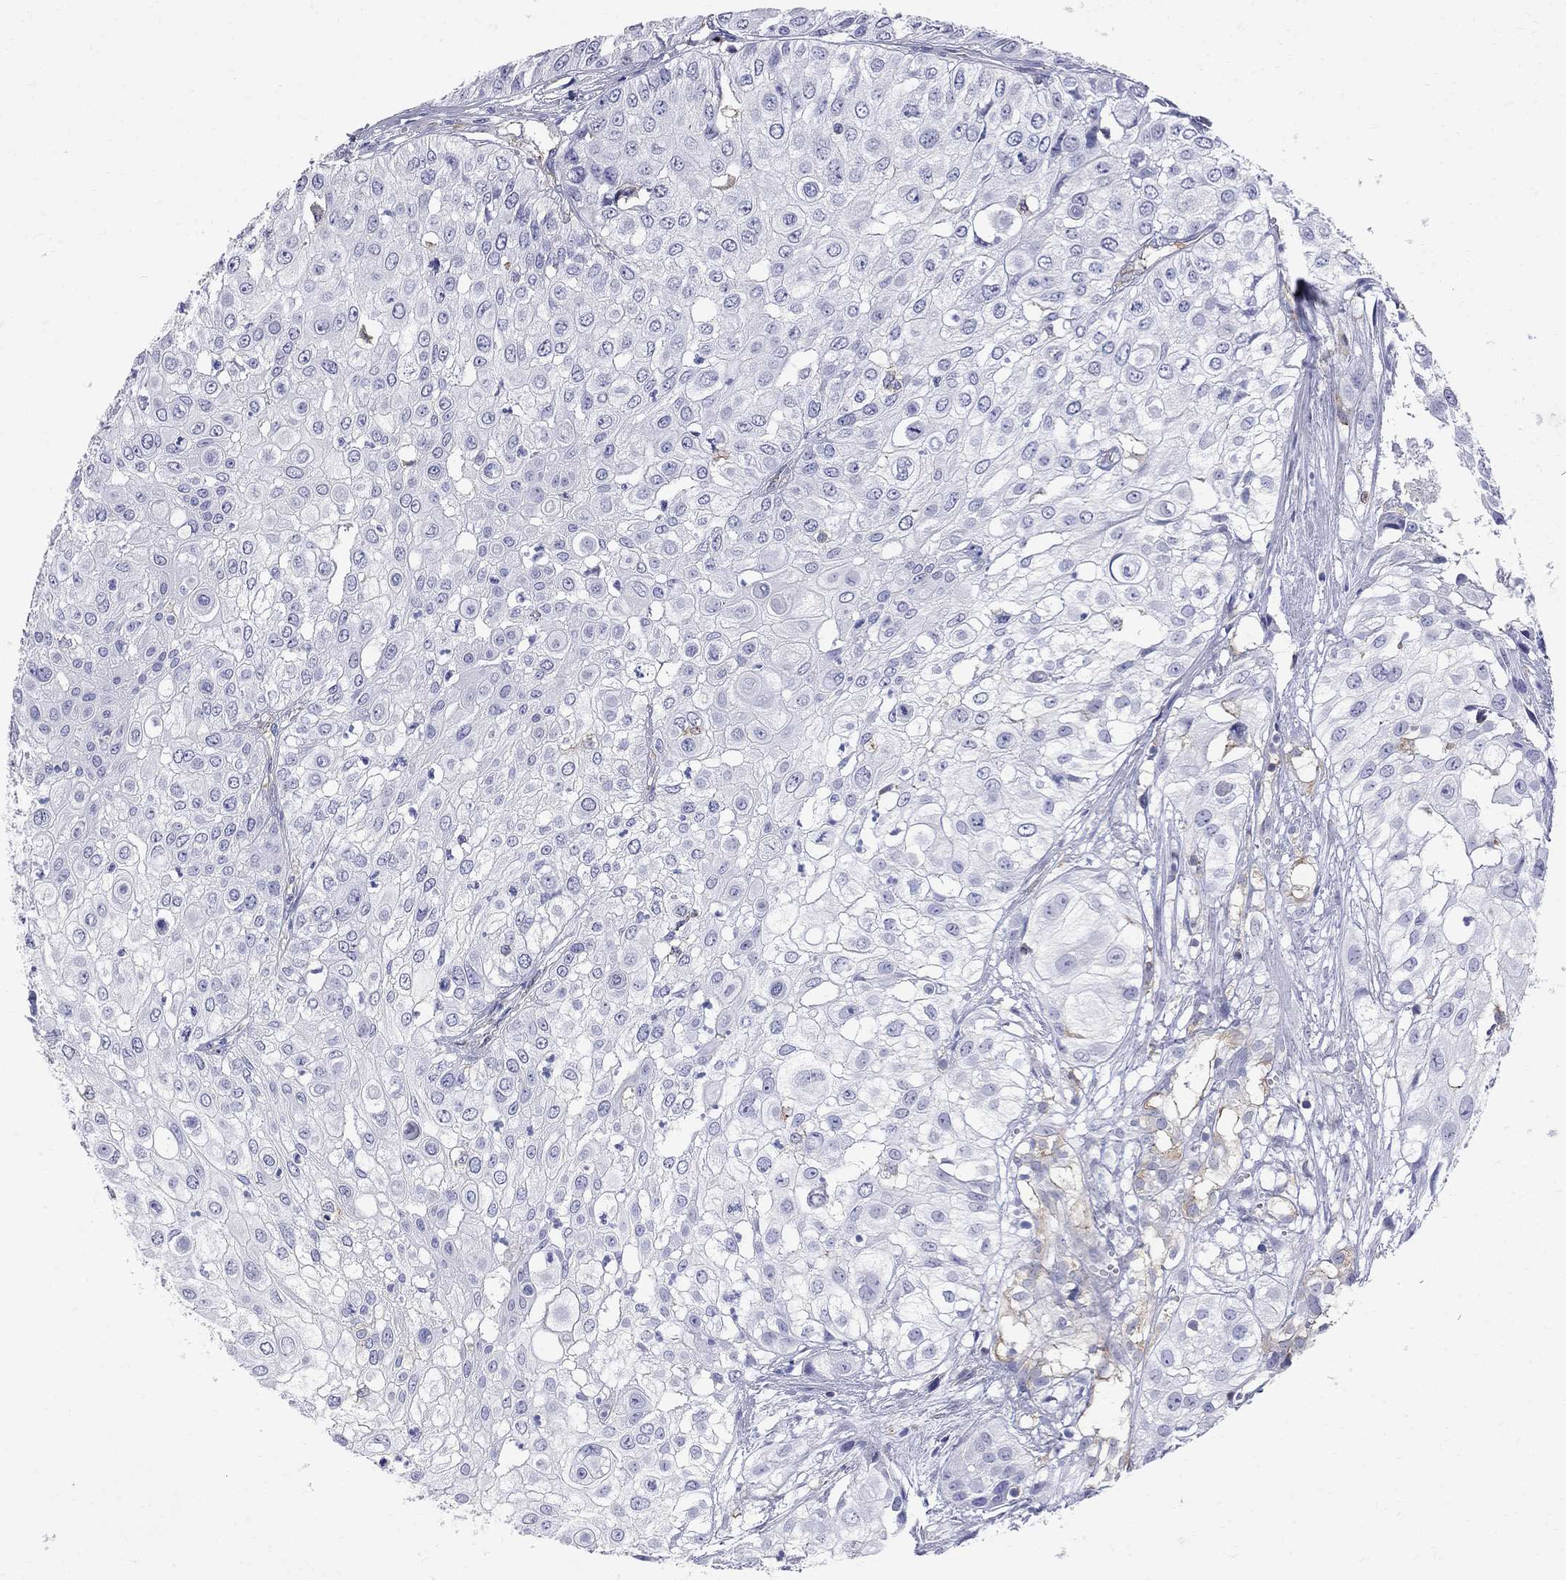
{"staining": {"intensity": "negative", "quantity": "none", "location": "none"}, "tissue": "urothelial cancer", "cell_type": "Tumor cells", "image_type": "cancer", "snomed": [{"axis": "morphology", "description": "Urothelial carcinoma, High grade"}, {"axis": "topography", "description": "Urinary bladder"}], "caption": "This histopathology image is of urothelial cancer stained with immunohistochemistry to label a protein in brown with the nuclei are counter-stained blue. There is no staining in tumor cells.", "gene": "ABI3", "patient": {"sex": "female", "age": 79}}